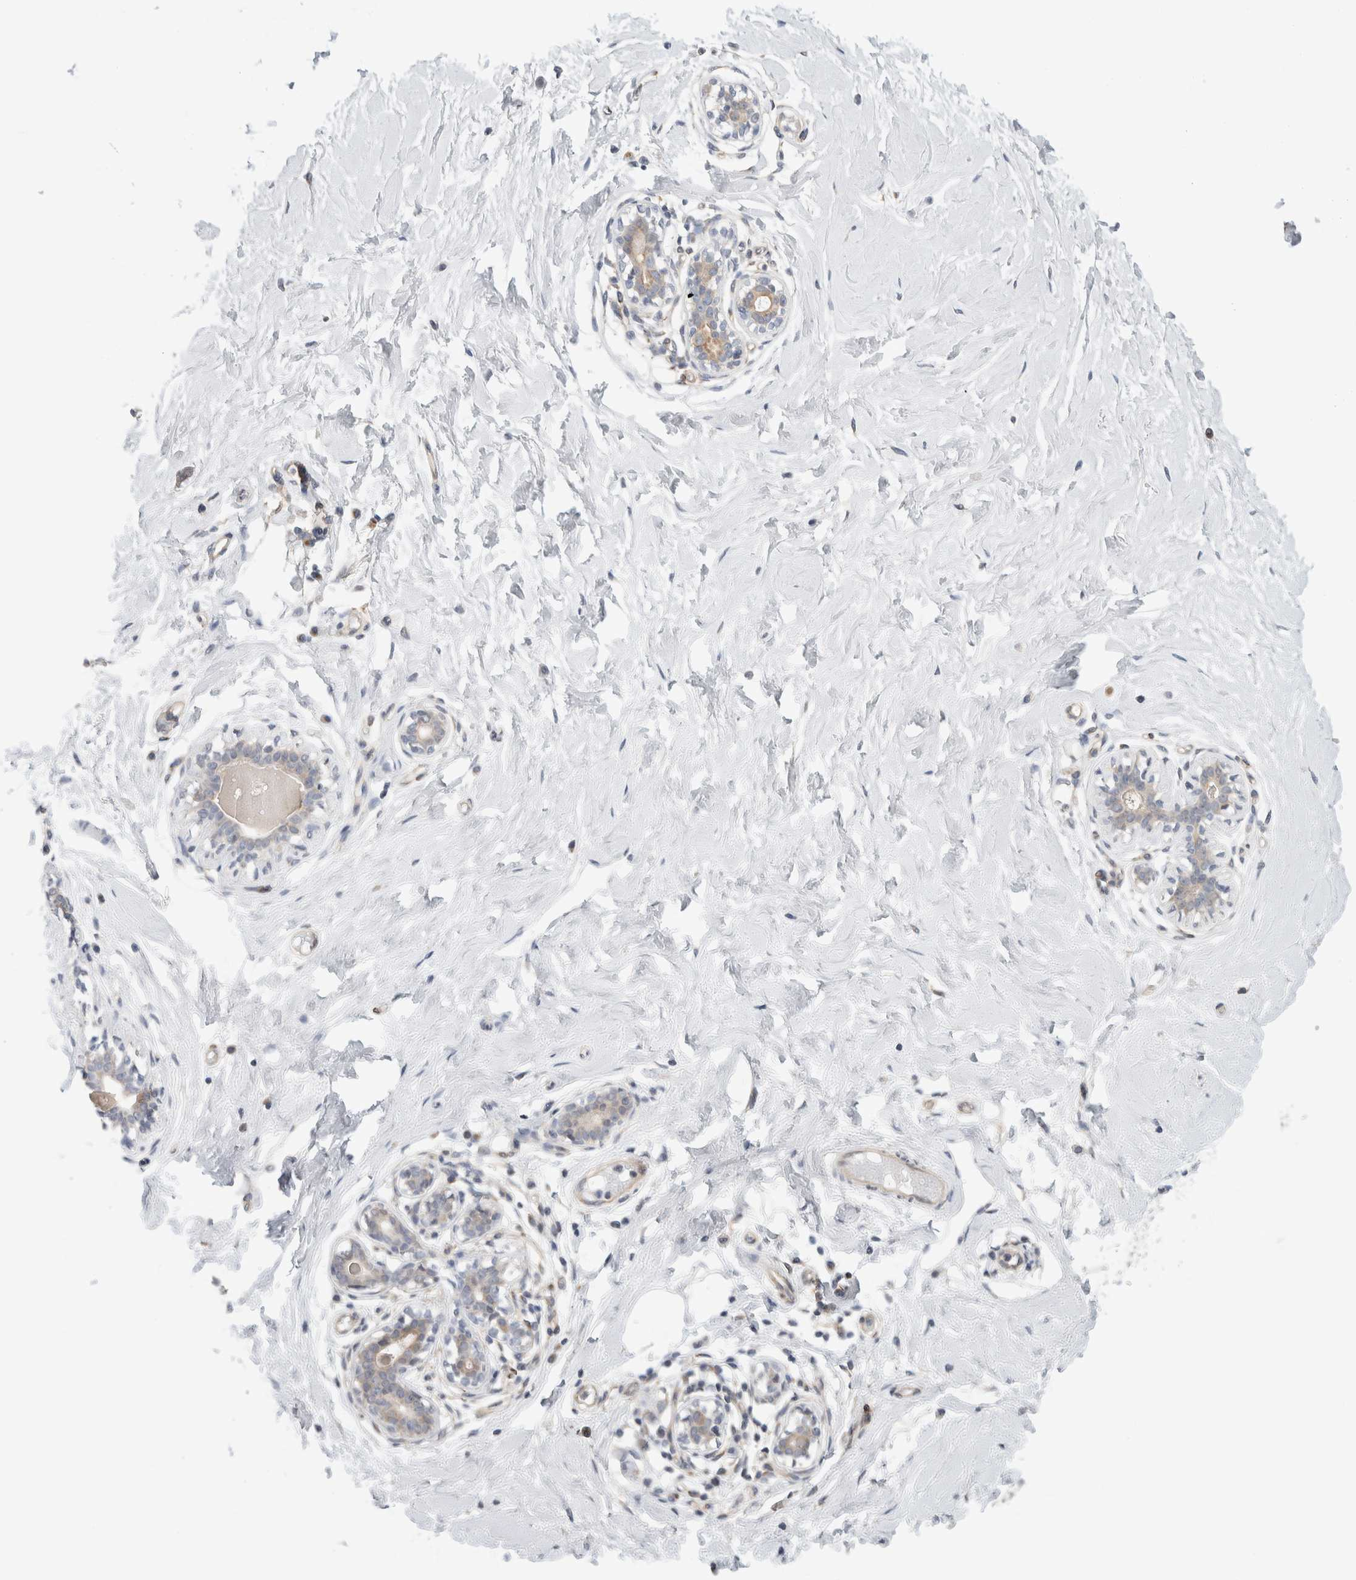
{"staining": {"intensity": "negative", "quantity": "none", "location": "none"}, "tissue": "breast", "cell_type": "Adipocytes", "image_type": "normal", "snomed": [{"axis": "morphology", "description": "Normal tissue, NOS"}, {"axis": "morphology", "description": "Adenoma, NOS"}, {"axis": "topography", "description": "Breast"}], "caption": "An IHC photomicrograph of benign breast is shown. There is no staining in adipocytes of breast.", "gene": "SYTL5", "patient": {"sex": "female", "age": 23}}